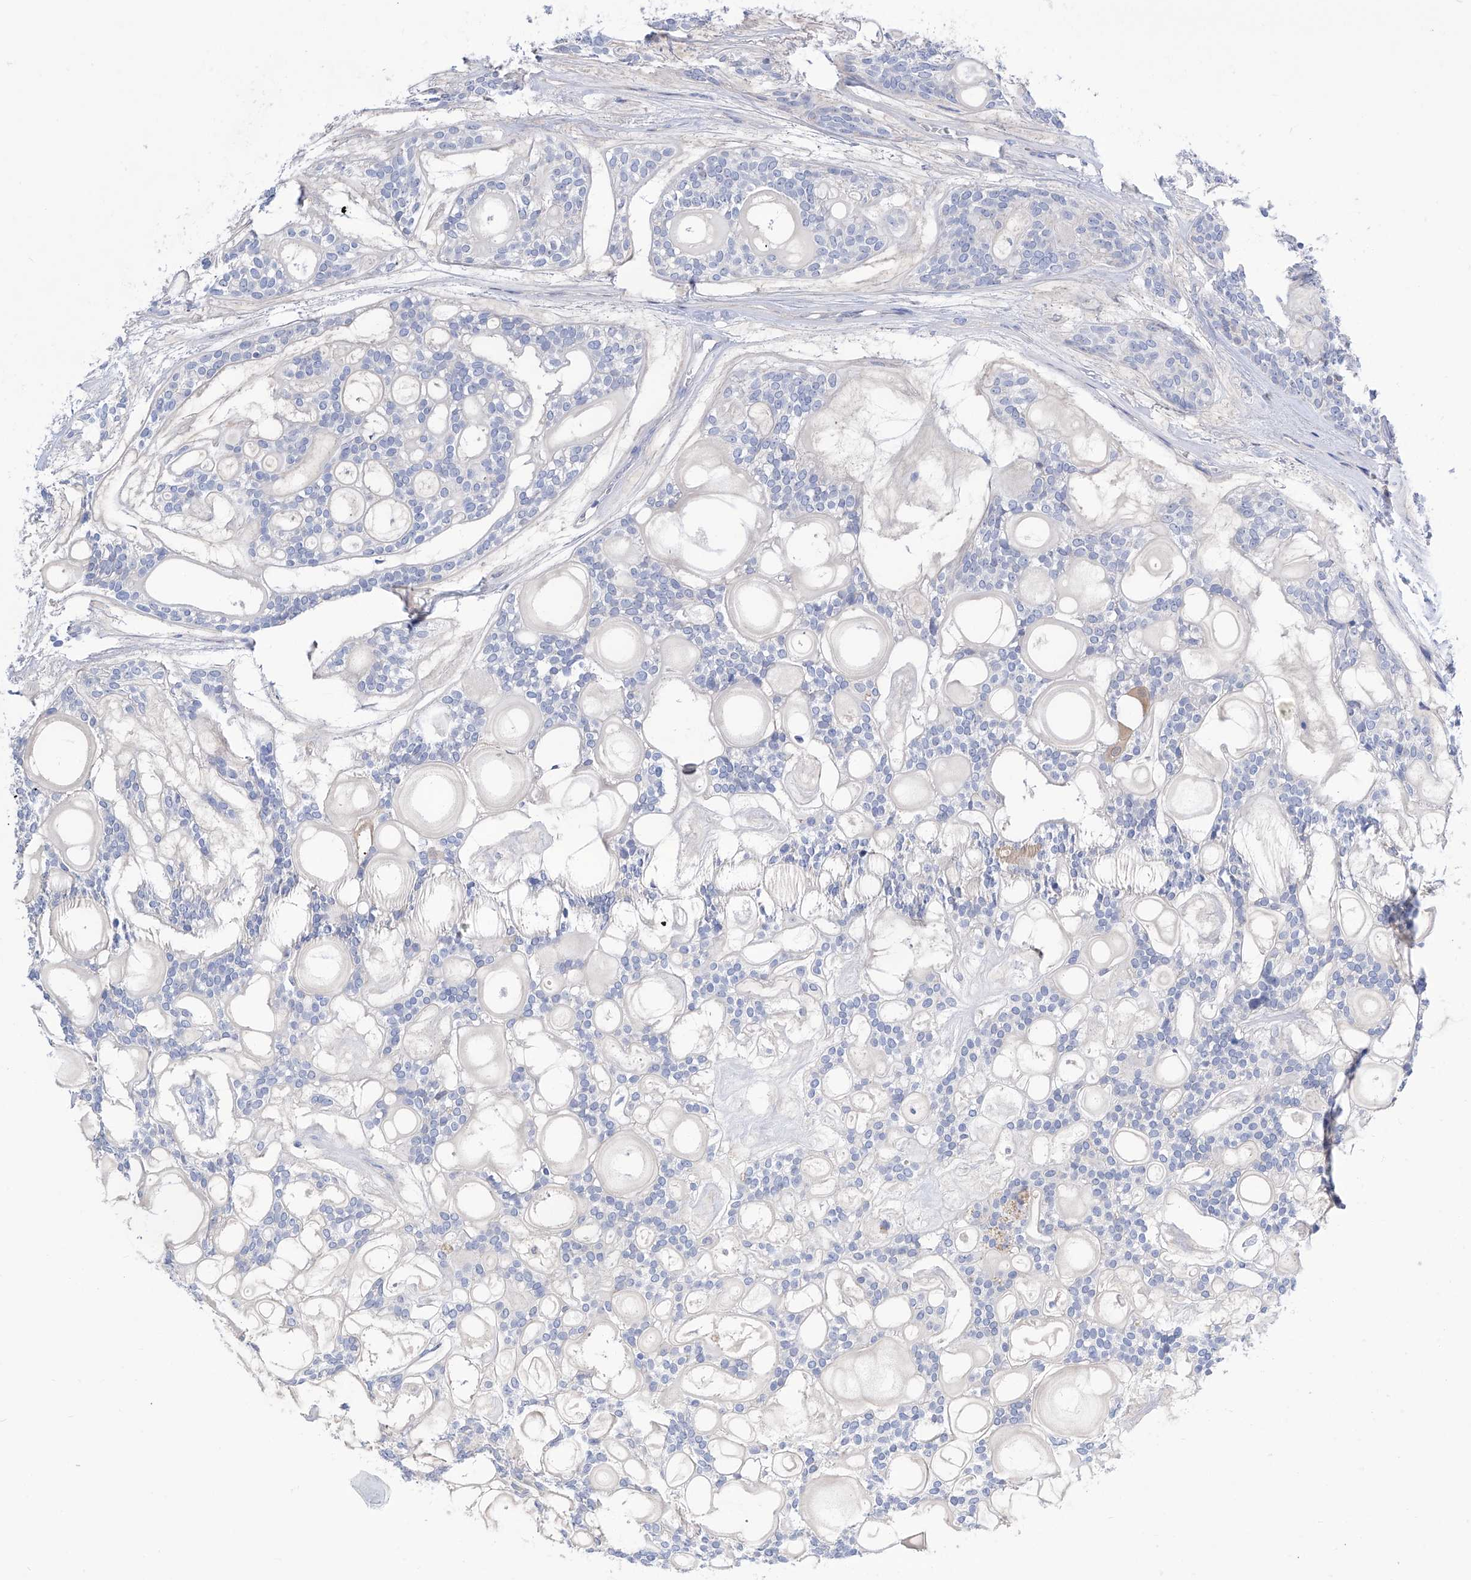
{"staining": {"intensity": "negative", "quantity": "none", "location": "none"}, "tissue": "head and neck cancer", "cell_type": "Tumor cells", "image_type": "cancer", "snomed": [{"axis": "morphology", "description": "Adenocarcinoma, NOS"}, {"axis": "topography", "description": "Head-Neck"}], "caption": "High magnification brightfield microscopy of adenocarcinoma (head and neck) stained with DAB (brown) and counterstained with hematoxylin (blue): tumor cells show no significant positivity. Brightfield microscopy of immunohistochemistry stained with DAB (3,3'-diaminobenzidine) (brown) and hematoxylin (blue), captured at high magnification.", "gene": "PGM3", "patient": {"sex": "male", "age": 66}}